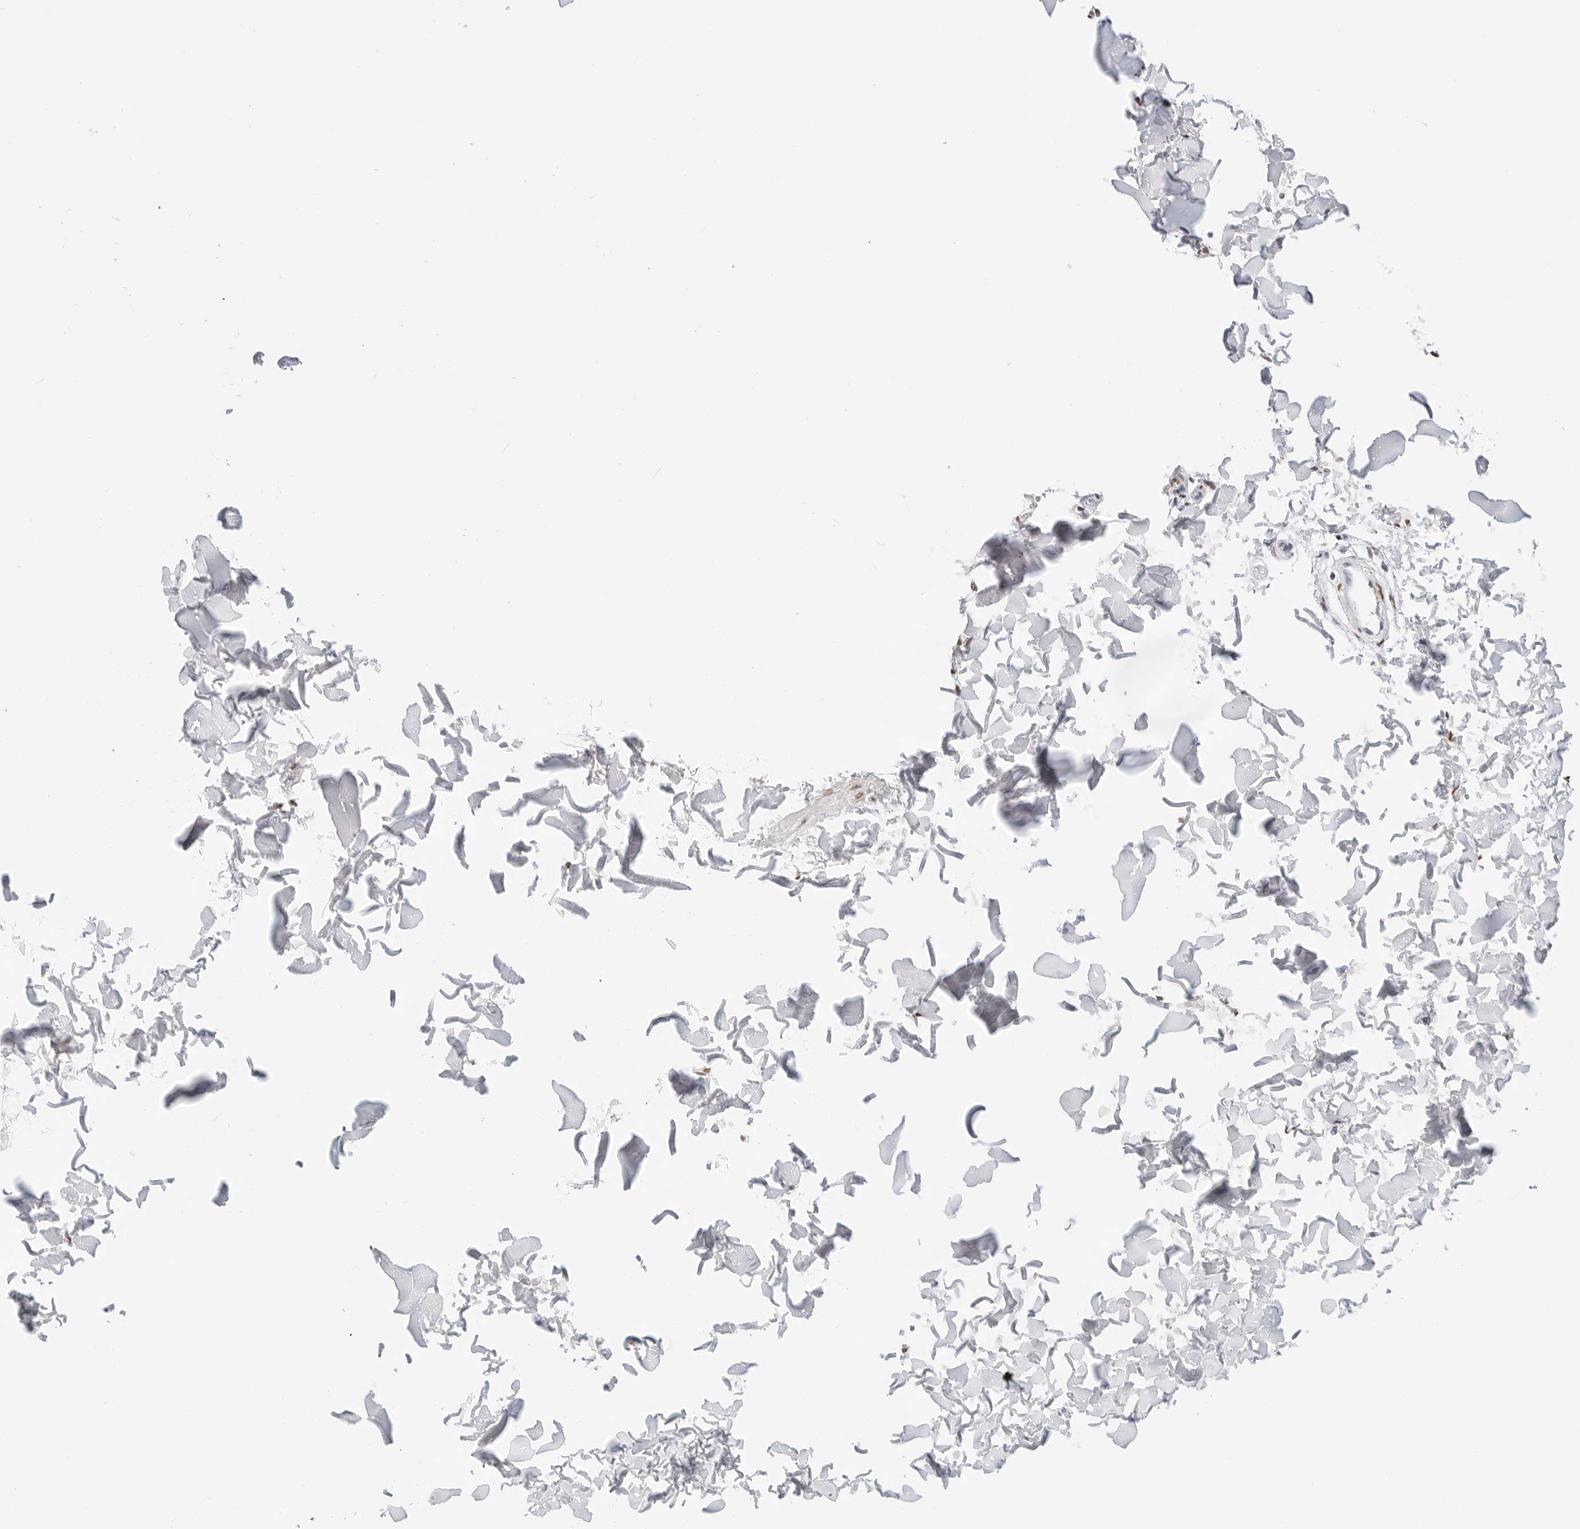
{"staining": {"intensity": "moderate", "quantity": "<25%", "location": "nuclear"}, "tissue": "skin", "cell_type": "Fibroblasts", "image_type": "normal", "snomed": [{"axis": "morphology", "description": "Normal tissue, NOS"}, {"axis": "morphology", "description": "Neoplasm, benign, NOS"}, {"axis": "topography", "description": "Skin"}, {"axis": "topography", "description": "Soft tissue"}], "caption": "IHC (DAB) staining of unremarkable human skin demonstrates moderate nuclear protein staining in about <25% of fibroblasts.", "gene": "SPIDR", "patient": {"sex": "male", "age": 26}}